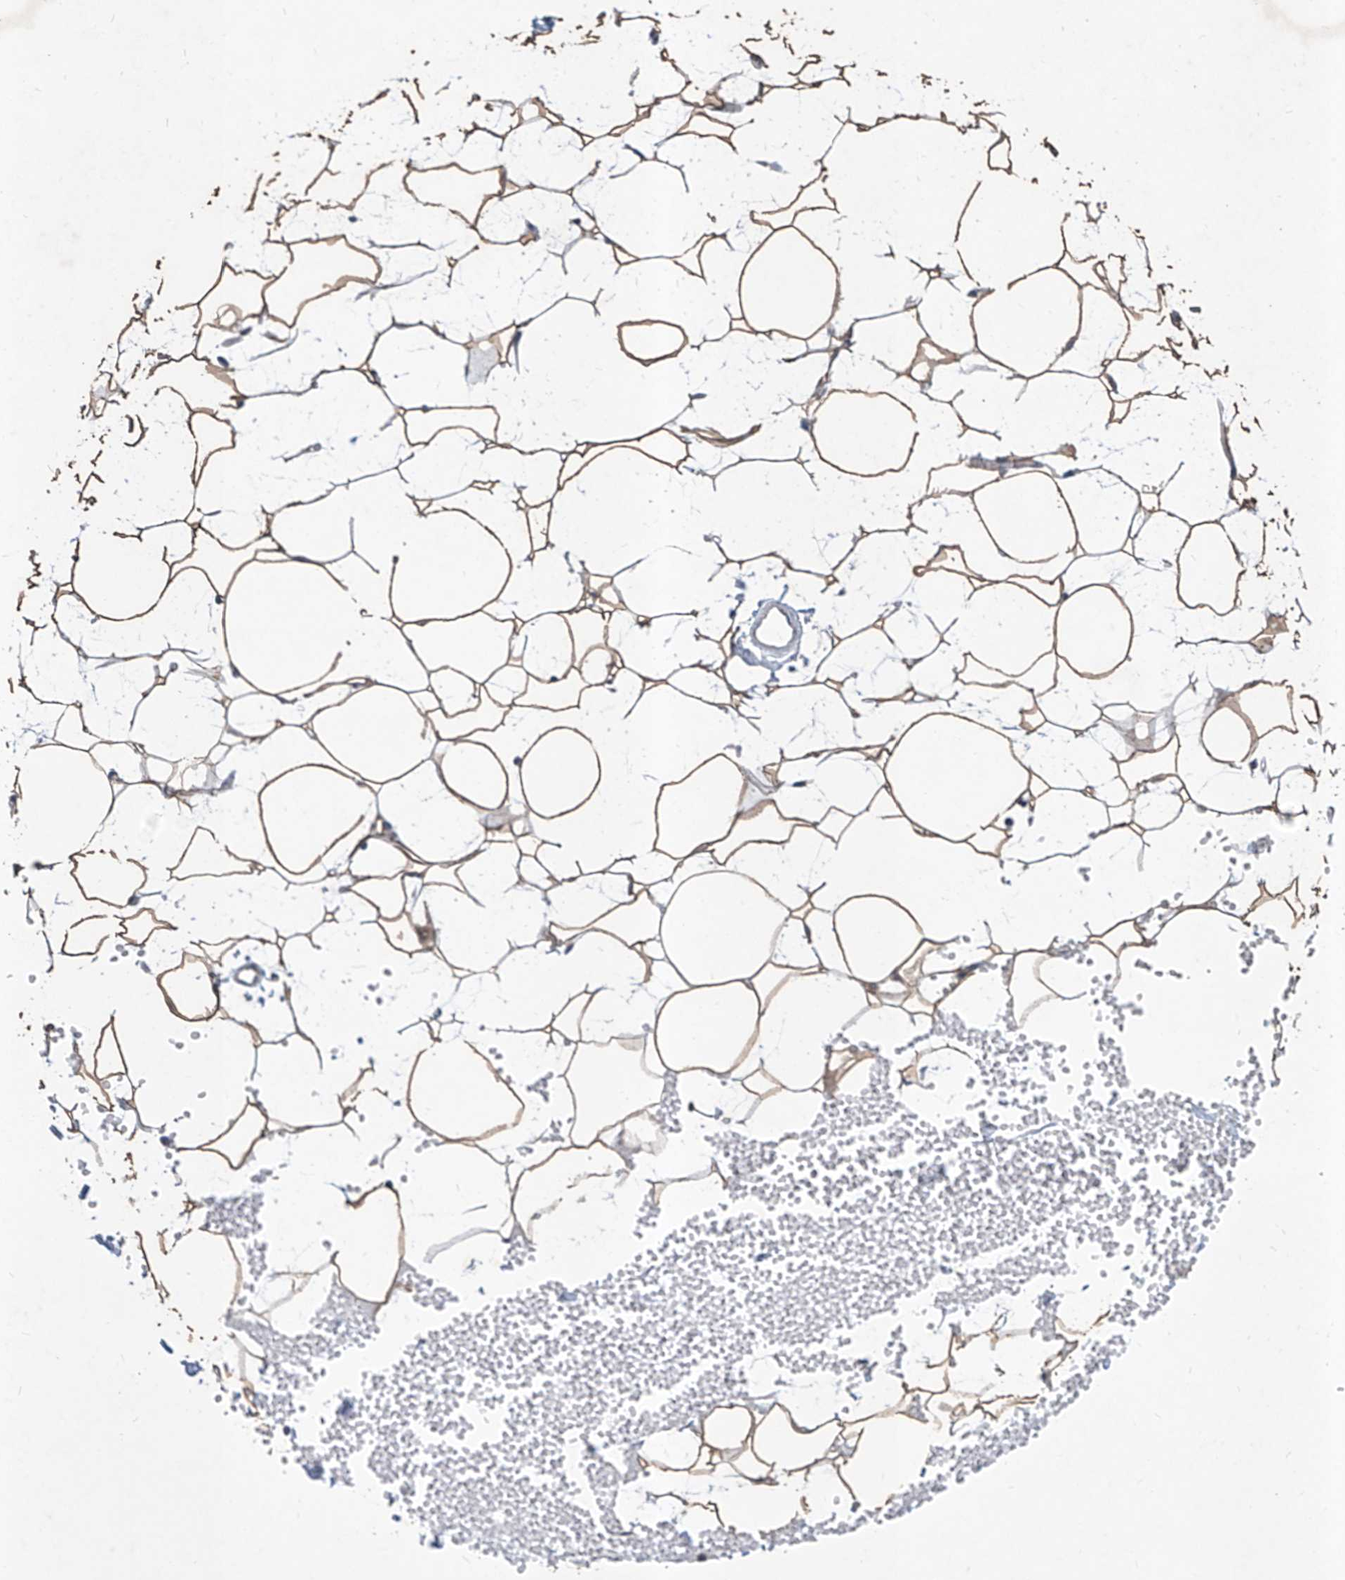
{"staining": {"intensity": "moderate", "quantity": ">75%", "location": "cytoplasmic/membranous"}, "tissue": "adipose tissue", "cell_type": "Adipocytes", "image_type": "normal", "snomed": [{"axis": "morphology", "description": "Normal tissue, NOS"}, {"axis": "topography", "description": "Breast"}], "caption": "Protein staining shows moderate cytoplasmic/membranous positivity in about >75% of adipocytes in benign adipose tissue. Using DAB (brown) and hematoxylin (blue) stains, captured at high magnification using brightfield microscopy.", "gene": "ZBTB48", "patient": {"sex": "female", "age": 23}}